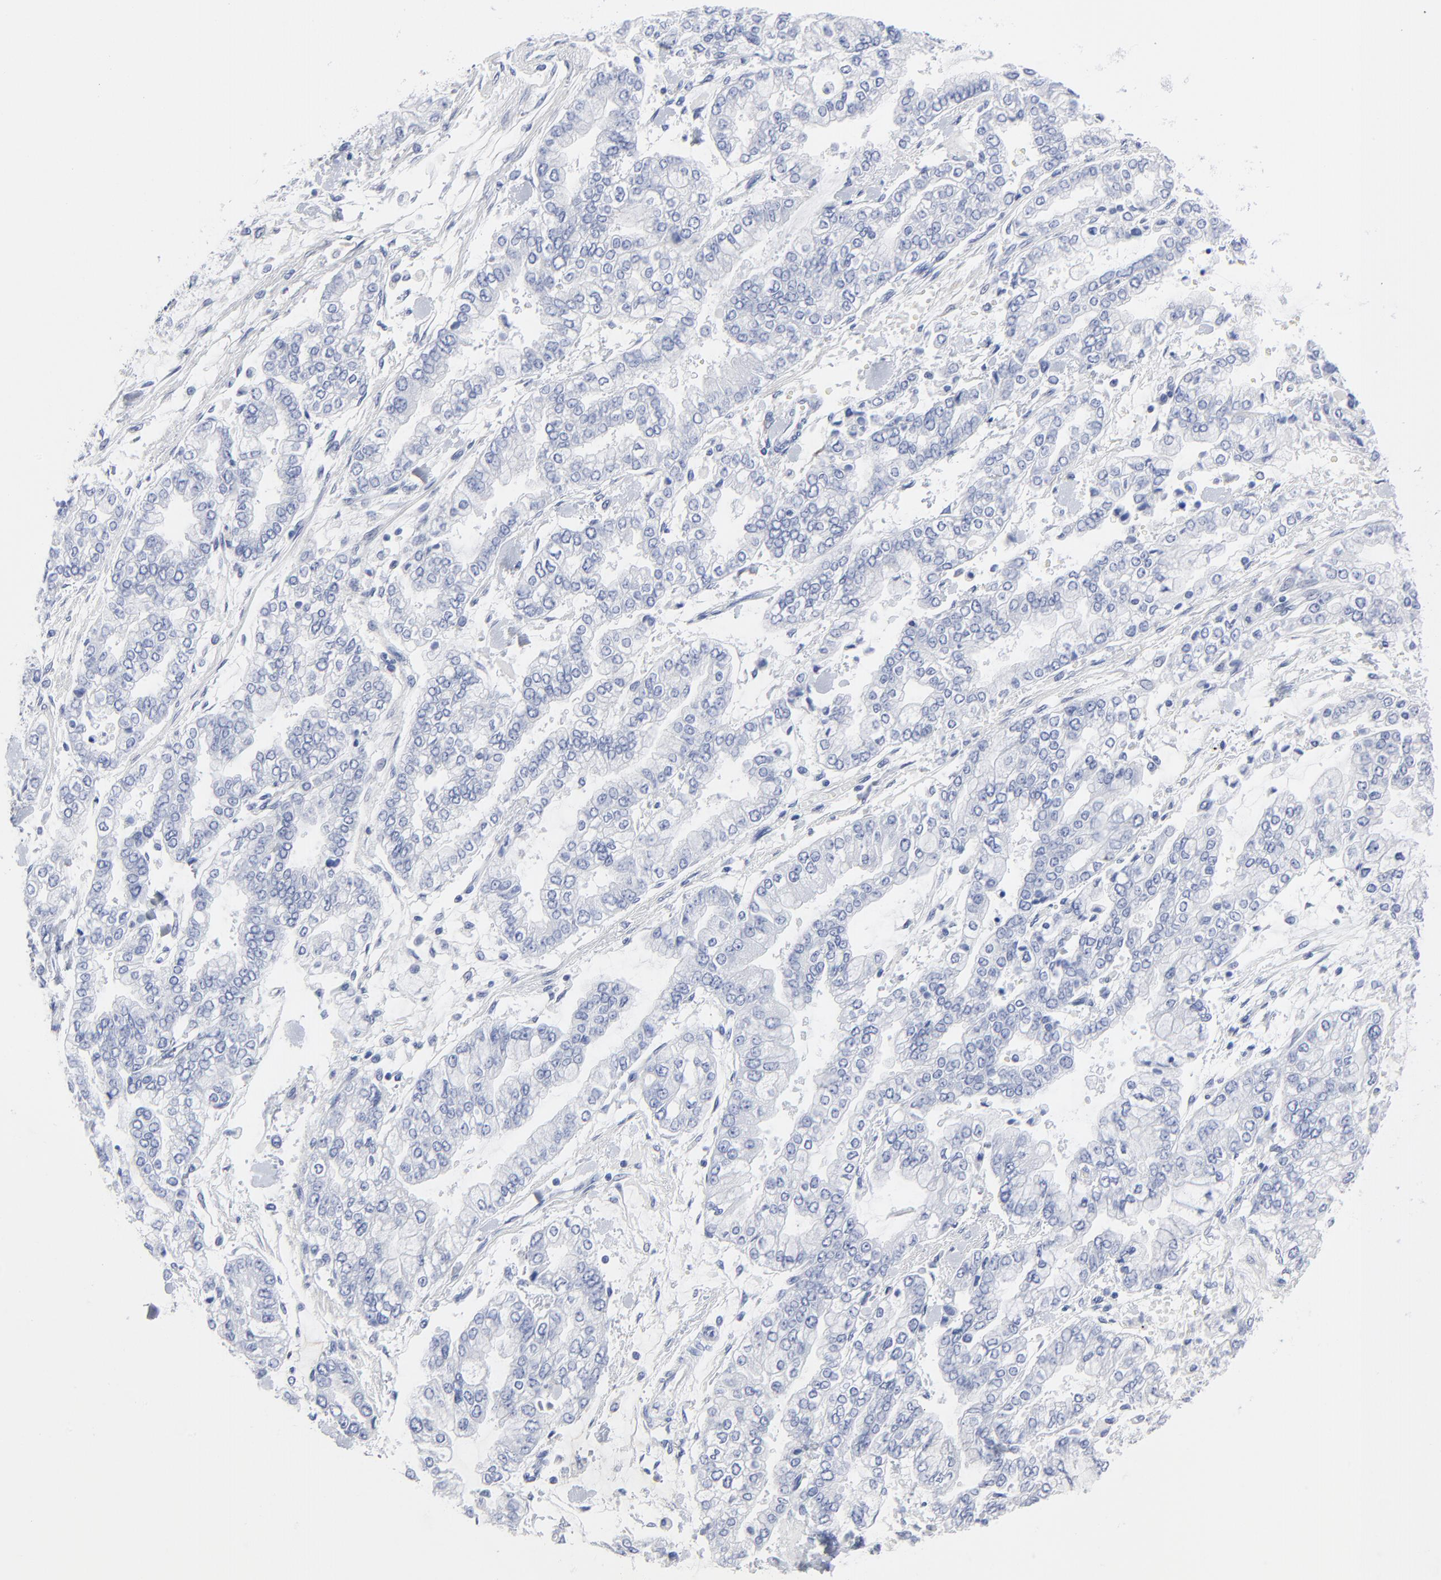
{"staining": {"intensity": "negative", "quantity": "none", "location": "none"}, "tissue": "stomach cancer", "cell_type": "Tumor cells", "image_type": "cancer", "snomed": [{"axis": "morphology", "description": "Normal tissue, NOS"}, {"axis": "morphology", "description": "Adenocarcinoma, NOS"}, {"axis": "topography", "description": "Stomach, upper"}, {"axis": "topography", "description": "Stomach"}], "caption": "DAB immunohistochemical staining of stomach cancer demonstrates no significant staining in tumor cells.", "gene": "STAT2", "patient": {"sex": "male", "age": 76}}